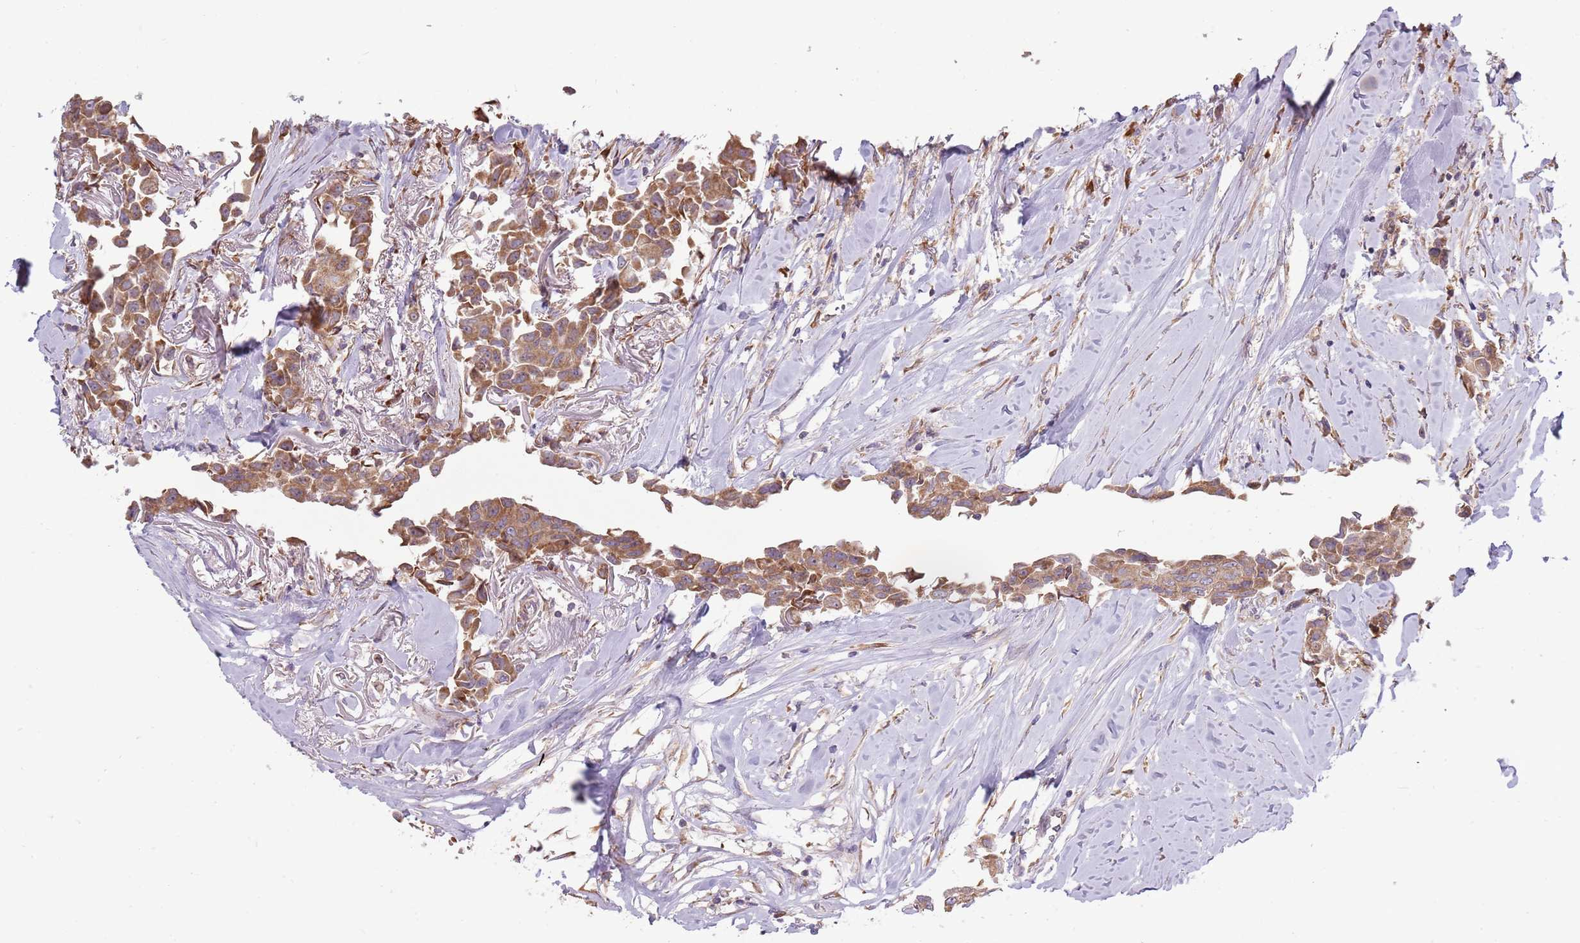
{"staining": {"intensity": "moderate", "quantity": ">75%", "location": "cytoplasmic/membranous"}, "tissue": "breast cancer", "cell_type": "Tumor cells", "image_type": "cancer", "snomed": [{"axis": "morphology", "description": "Duct carcinoma"}, {"axis": "topography", "description": "Breast"}], "caption": "The photomicrograph reveals immunohistochemical staining of breast cancer (intraductal carcinoma). There is moderate cytoplasmic/membranous staining is present in about >75% of tumor cells.", "gene": "RPL17-C18orf32", "patient": {"sex": "female", "age": 80}}